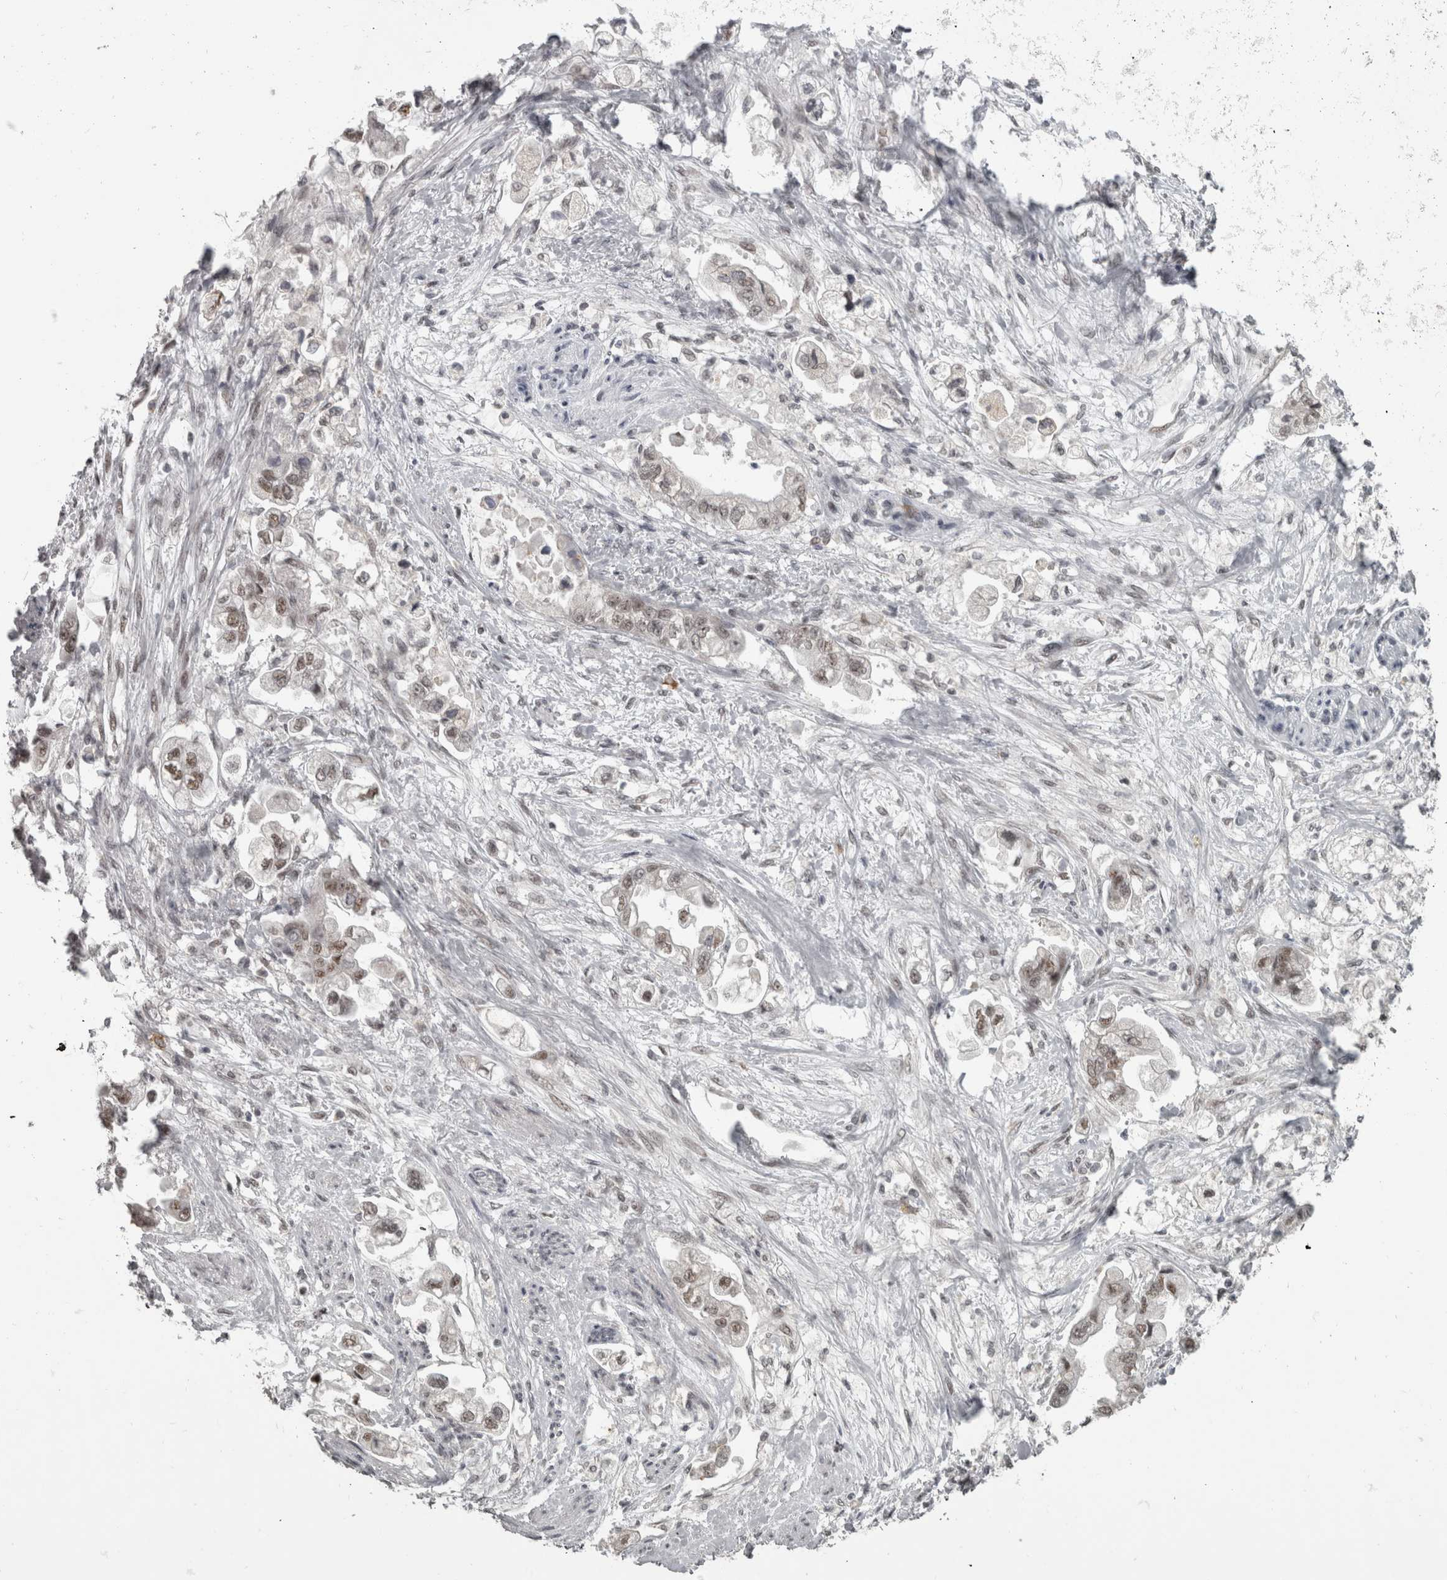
{"staining": {"intensity": "weak", "quantity": ">75%", "location": "nuclear"}, "tissue": "stomach cancer", "cell_type": "Tumor cells", "image_type": "cancer", "snomed": [{"axis": "morphology", "description": "Adenocarcinoma, NOS"}, {"axis": "topography", "description": "Stomach"}], "caption": "Protein analysis of adenocarcinoma (stomach) tissue displays weak nuclear expression in approximately >75% of tumor cells. (DAB (3,3'-diaminobenzidine) = brown stain, brightfield microscopy at high magnification).", "gene": "MICU3", "patient": {"sex": "male", "age": 62}}